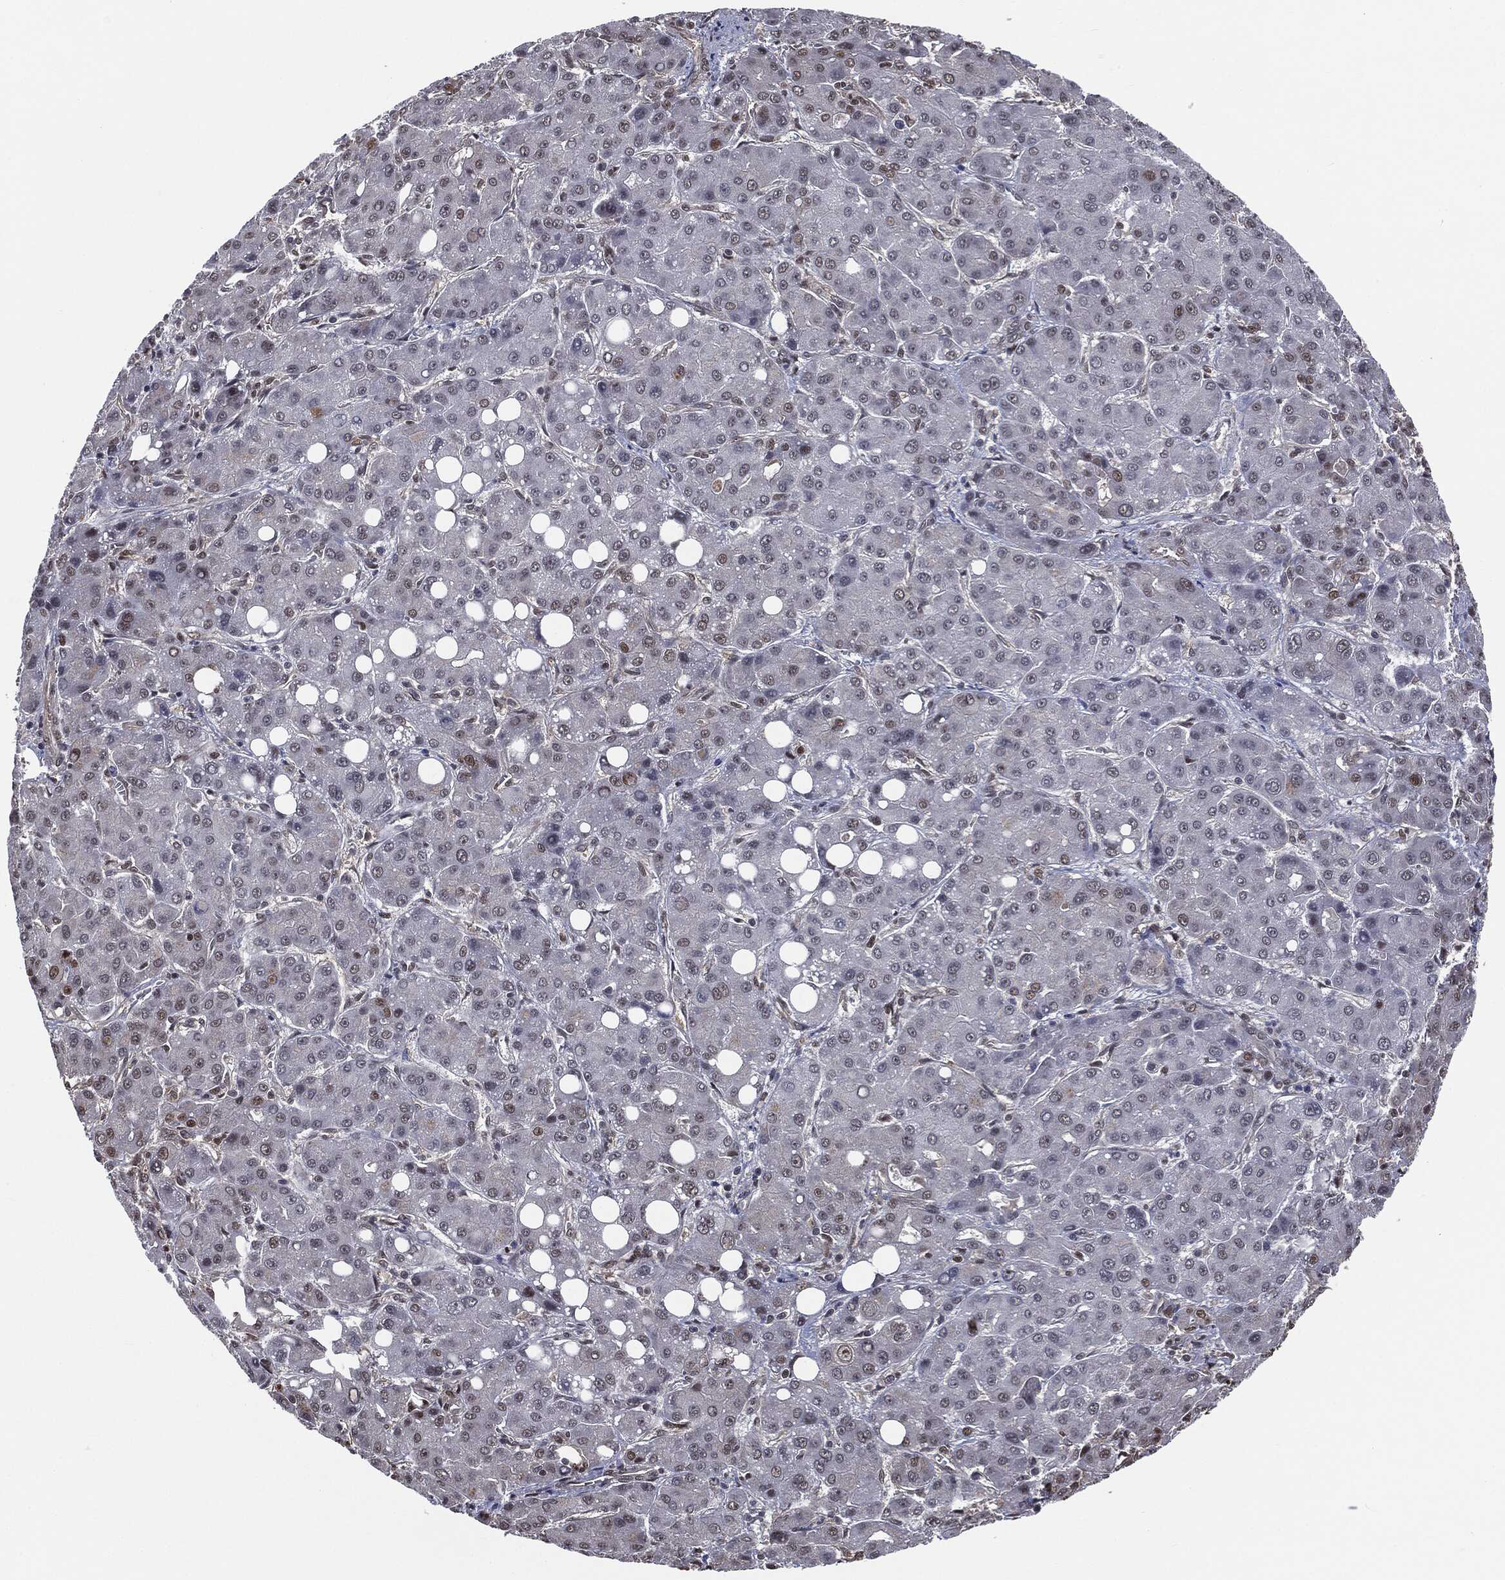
{"staining": {"intensity": "weak", "quantity": "<25%", "location": "nuclear"}, "tissue": "liver cancer", "cell_type": "Tumor cells", "image_type": "cancer", "snomed": [{"axis": "morphology", "description": "Carcinoma, Hepatocellular, NOS"}, {"axis": "topography", "description": "Liver"}], "caption": "DAB immunohistochemical staining of liver cancer shows no significant positivity in tumor cells. (Immunohistochemistry (ihc), brightfield microscopy, high magnification).", "gene": "SHLD2", "patient": {"sex": "male", "age": 55}}